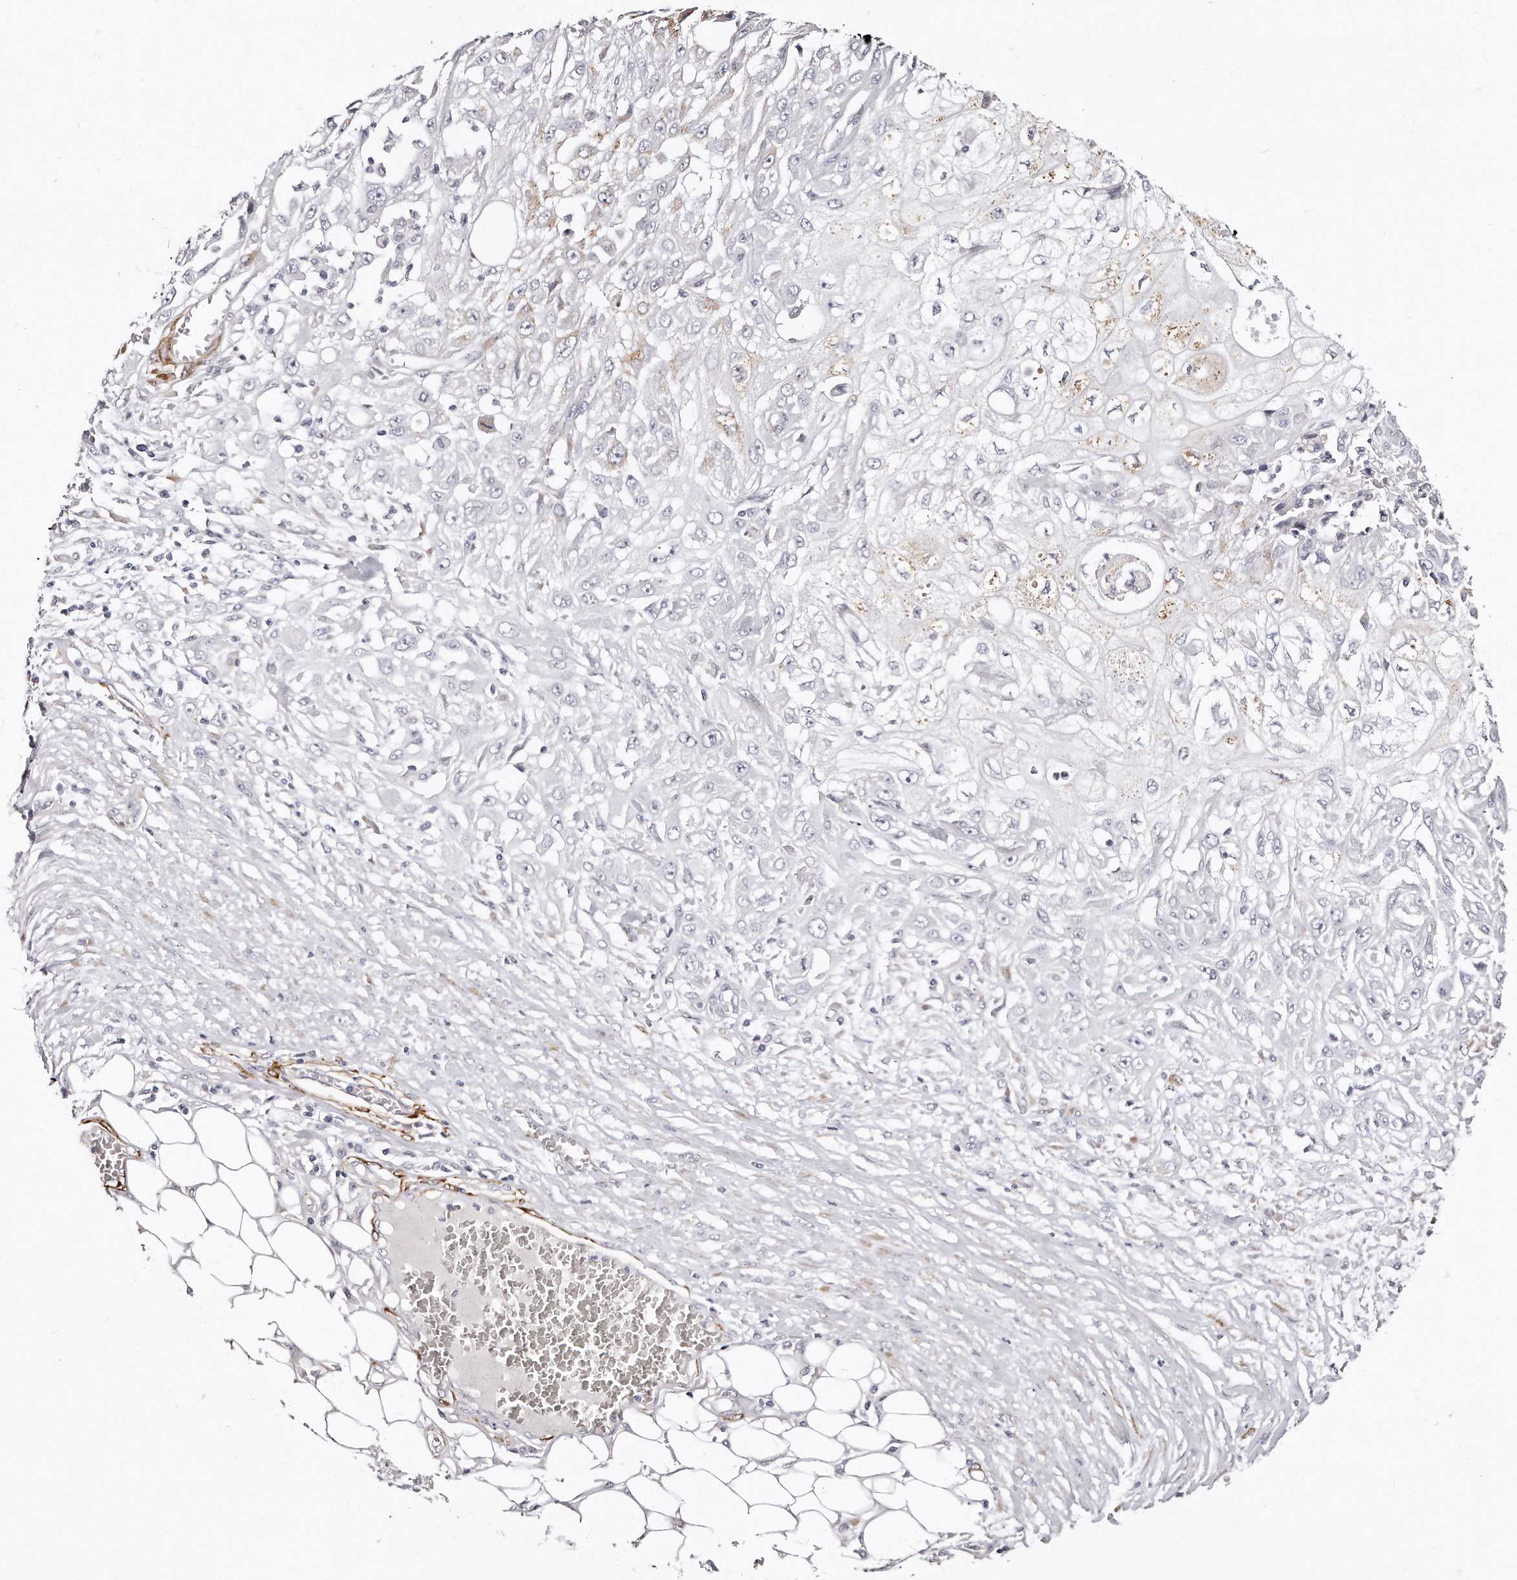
{"staining": {"intensity": "negative", "quantity": "none", "location": "none"}, "tissue": "skin cancer", "cell_type": "Tumor cells", "image_type": "cancer", "snomed": [{"axis": "morphology", "description": "Squamous cell carcinoma, NOS"}, {"axis": "morphology", "description": "Squamous cell carcinoma, metastatic, NOS"}, {"axis": "topography", "description": "Skin"}, {"axis": "topography", "description": "Lymph node"}], "caption": "IHC of metastatic squamous cell carcinoma (skin) exhibits no positivity in tumor cells.", "gene": "LMOD1", "patient": {"sex": "male", "age": 75}}